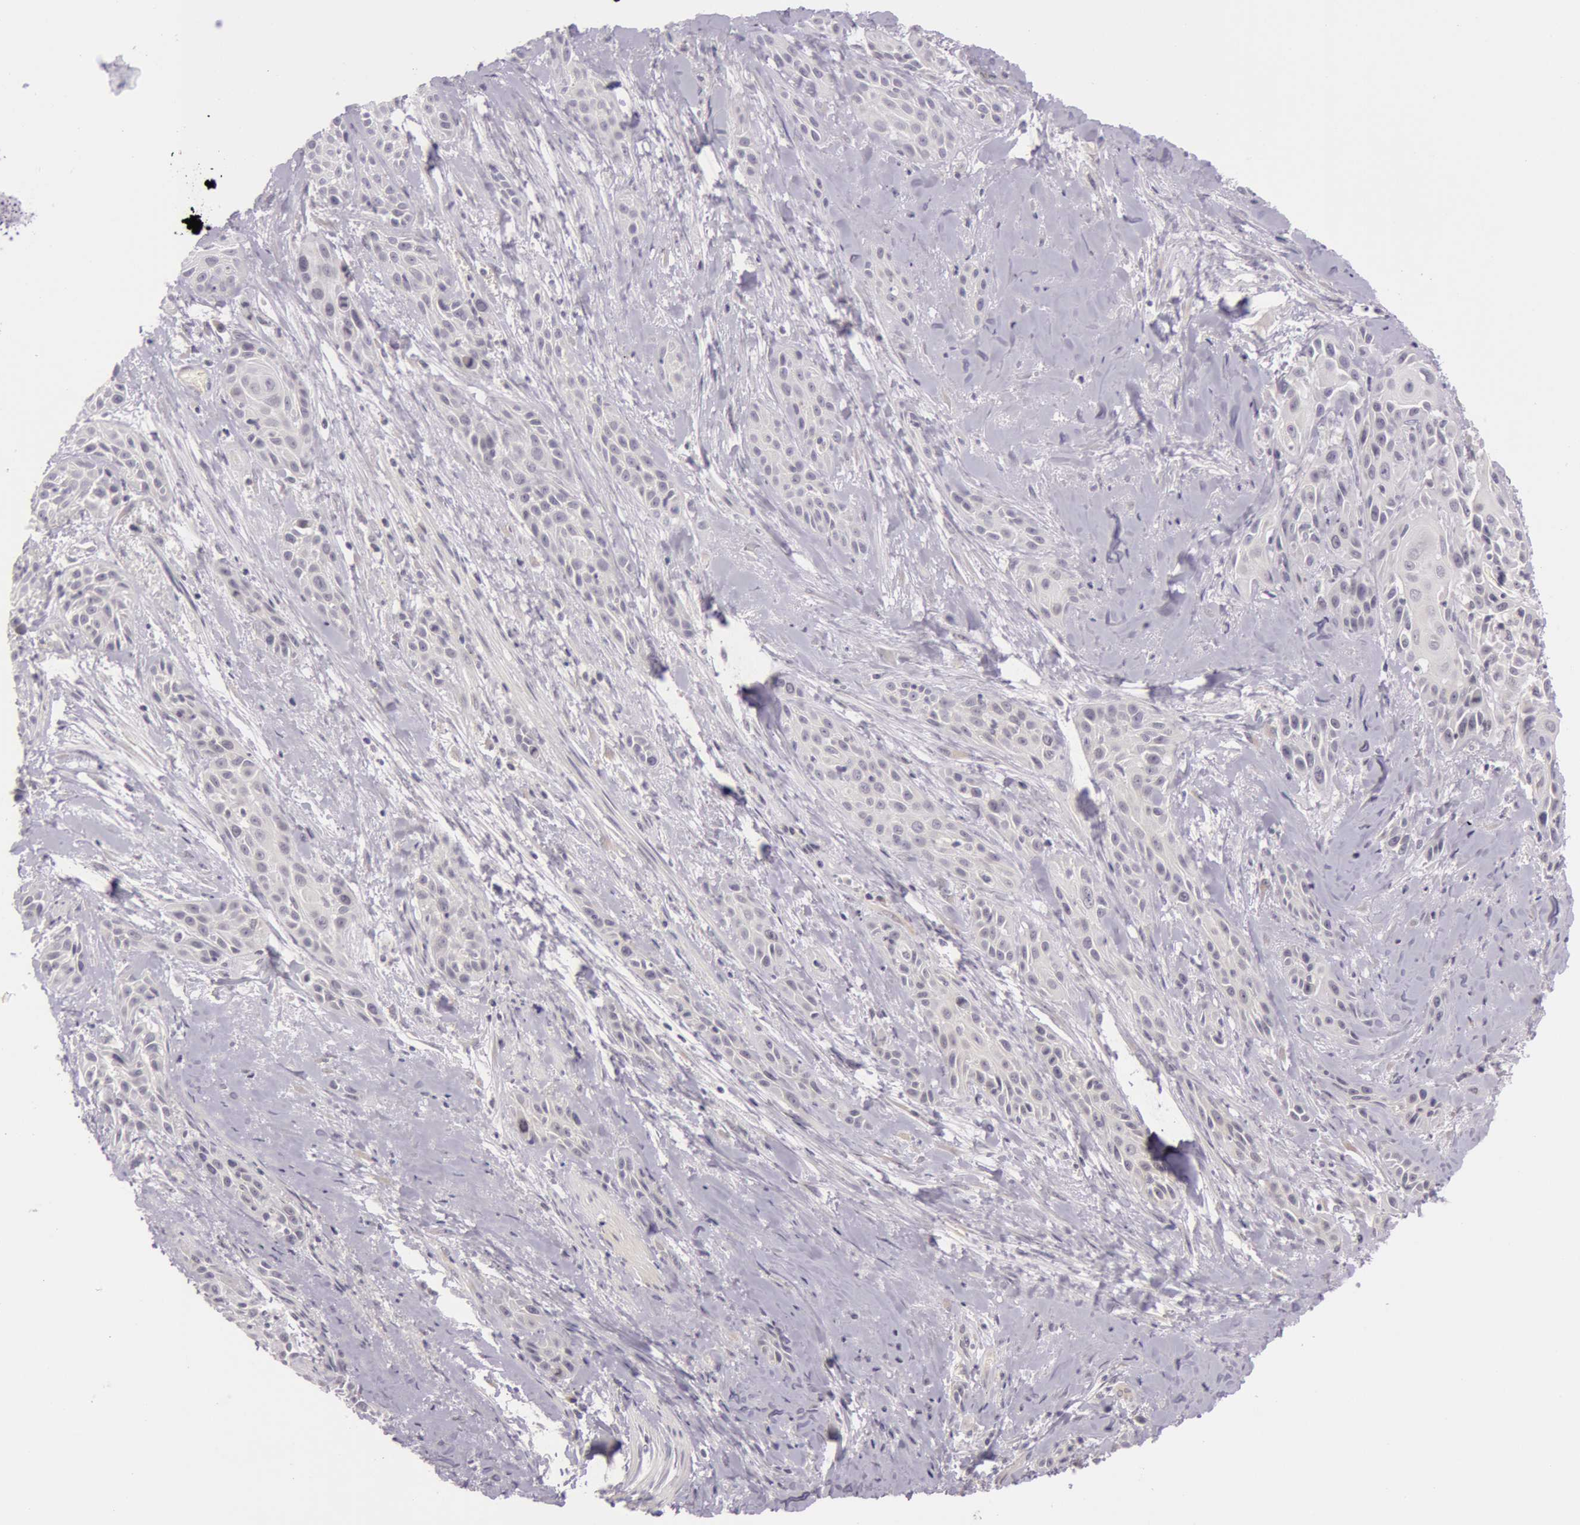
{"staining": {"intensity": "negative", "quantity": "none", "location": "none"}, "tissue": "skin cancer", "cell_type": "Tumor cells", "image_type": "cancer", "snomed": [{"axis": "morphology", "description": "Squamous cell carcinoma, NOS"}, {"axis": "topography", "description": "Skin"}, {"axis": "topography", "description": "Anal"}], "caption": "A histopathology image of human skin cancer is negative for staining in tumor cells.", "gene": "RBMY1F", "patient": {"sex": "male", "age": 64}}